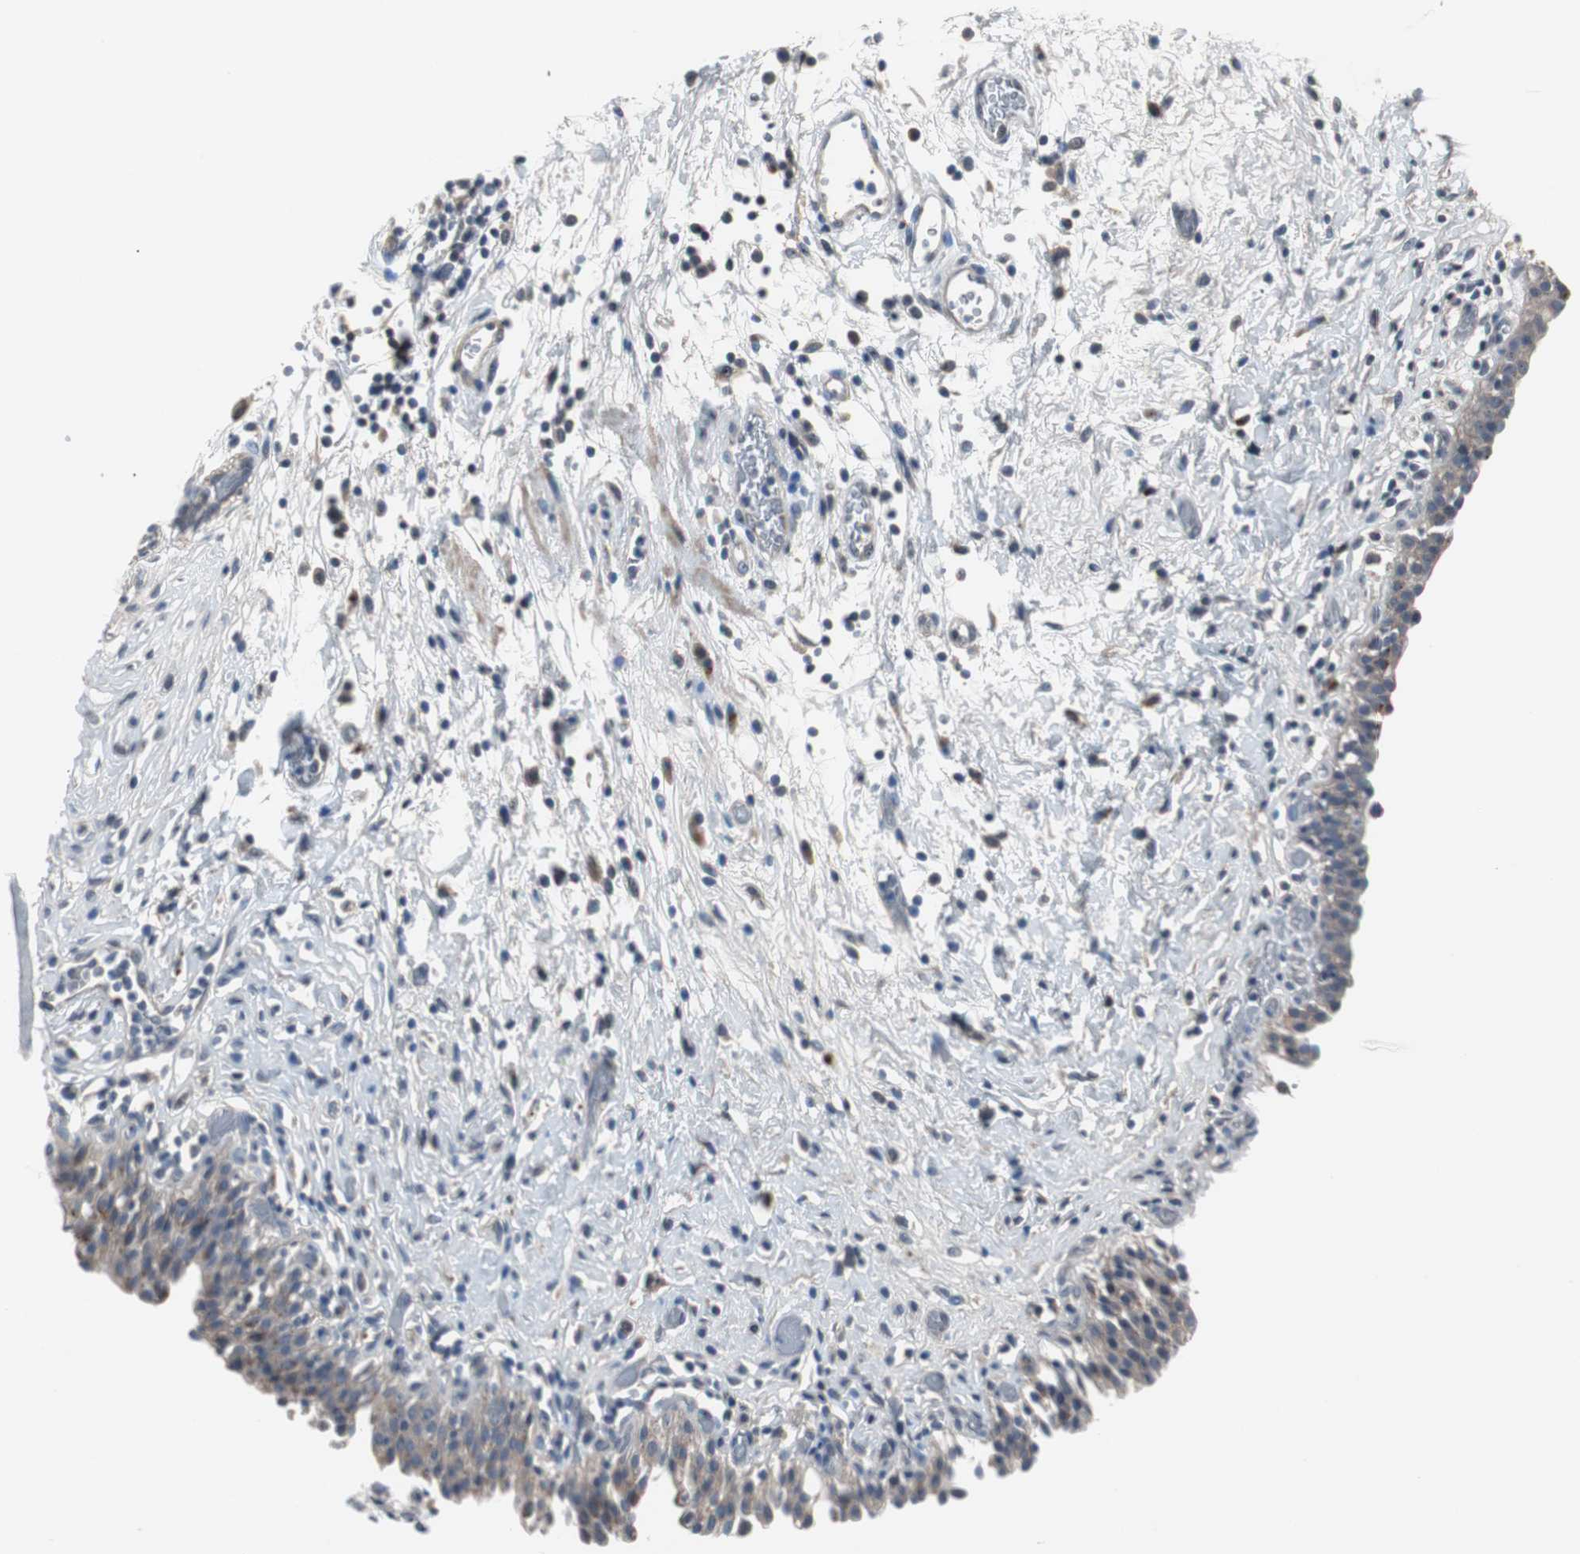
{"staining": {"intensity": "weak", "quantity": ">75%", "location": "cytoplasmic/membranous"}, "tissue": "urinary bladder", "cell_type": "Urothelial cells", "image_type": "normal", "snomed": [{"axis": "morphology", "description": "Normal tissue, NOS"}, {"axis": "topography", "description": "Urinary bladder"}], "caption": "Weak cytoplasmic/membranous protein expression is present in approximately >75% of urothelial cells in urinary bladder.", "gene": "PCYT1B", "patient": {"sex": "male", "age": 51}}